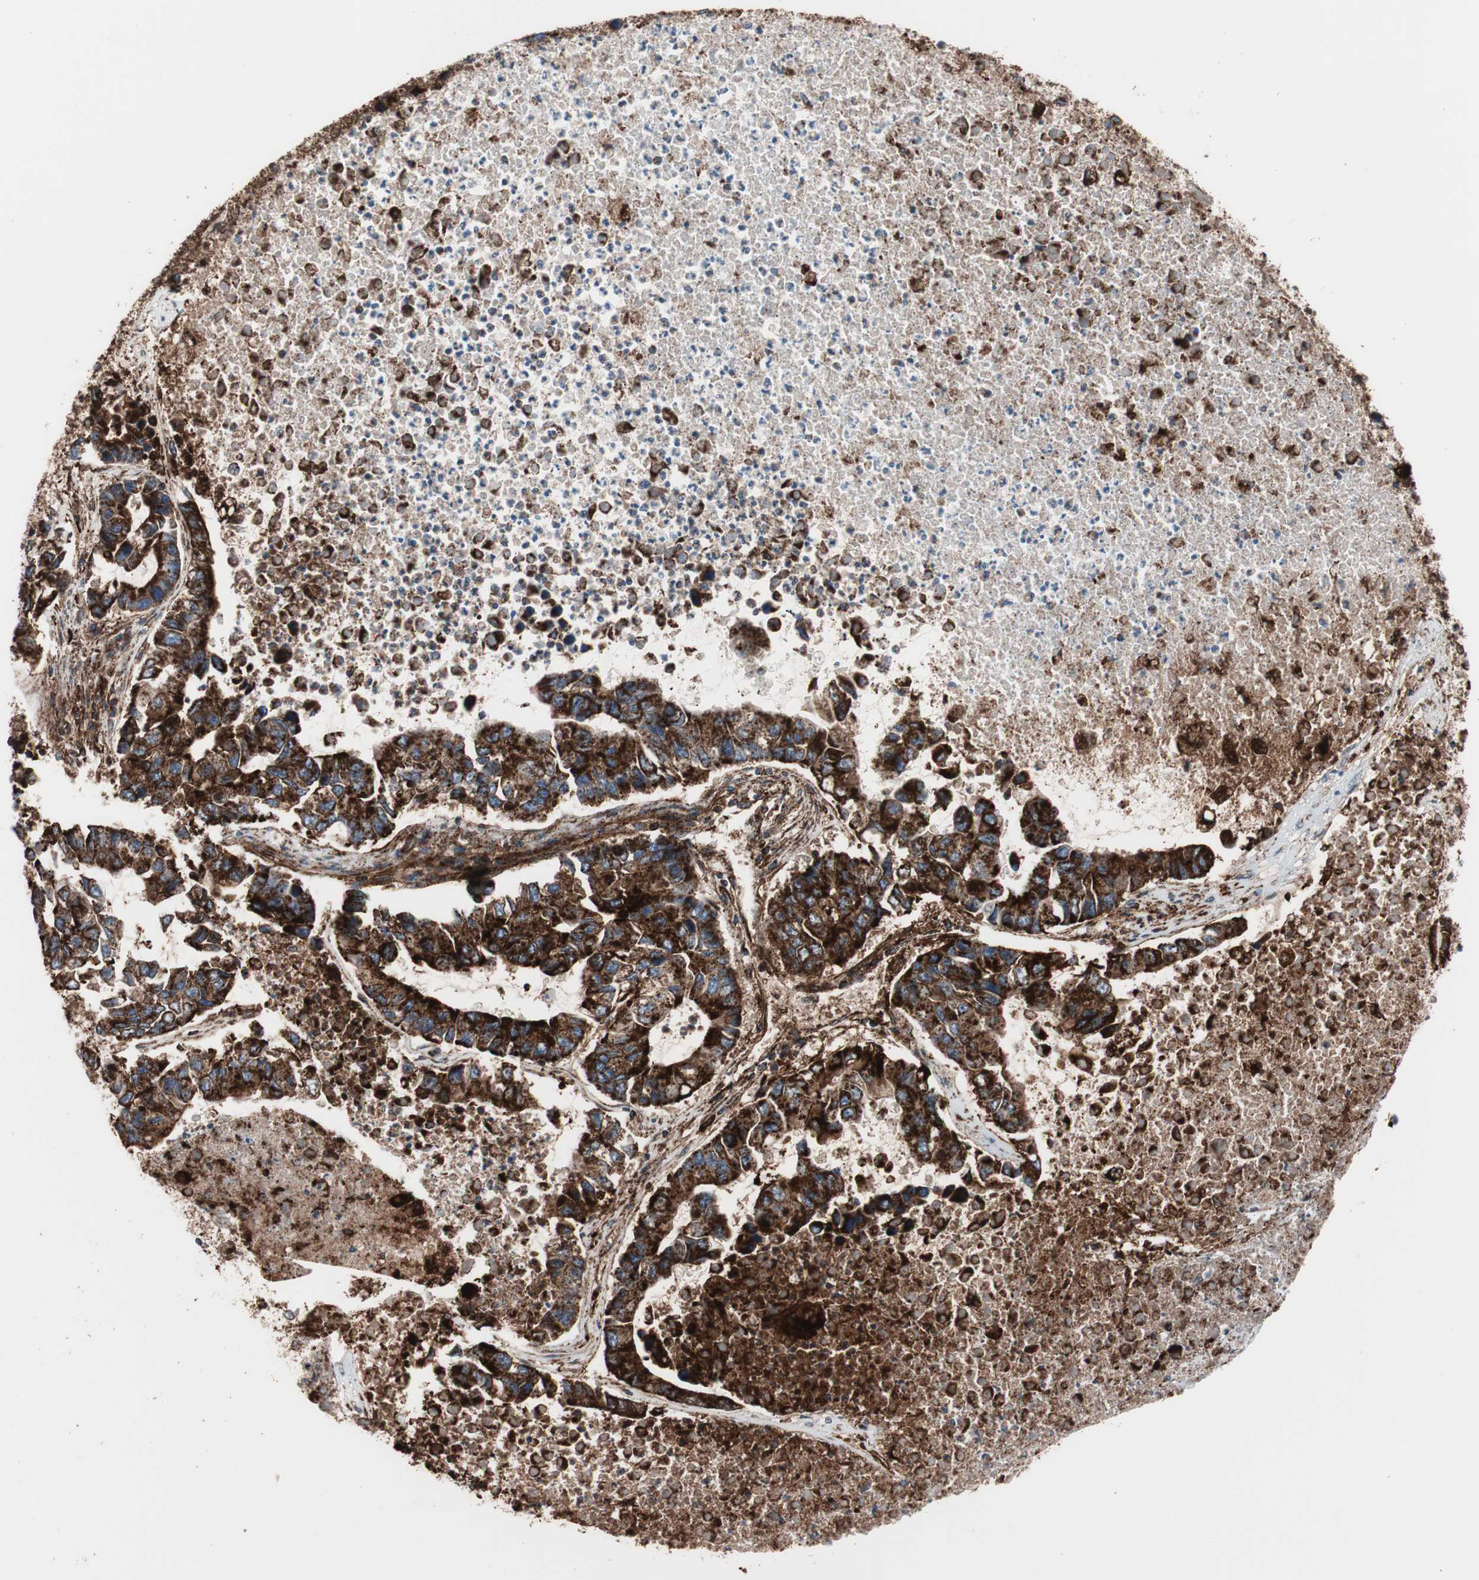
{"staining": {"intensity": "strong", "quantity": ">75%", "location": "cytoplasmic/membranous"}, "tissue": "lung cancer", "cell_type": "Tumor cells", "image_type": "cancer", "snomed": [{"axis": "morphology", "description": "Adenocarcinoma, NOS"}, {"axis": "topography", "description": "Lung"}], "caption": "Protein expression analysis of human lung adenocarcinoma reveals strong cytoplasmic/membranous positivity in about >75% of tumor cells.", "gene": "LAMP1", "patient": {"sex": "female", "age": 51}}